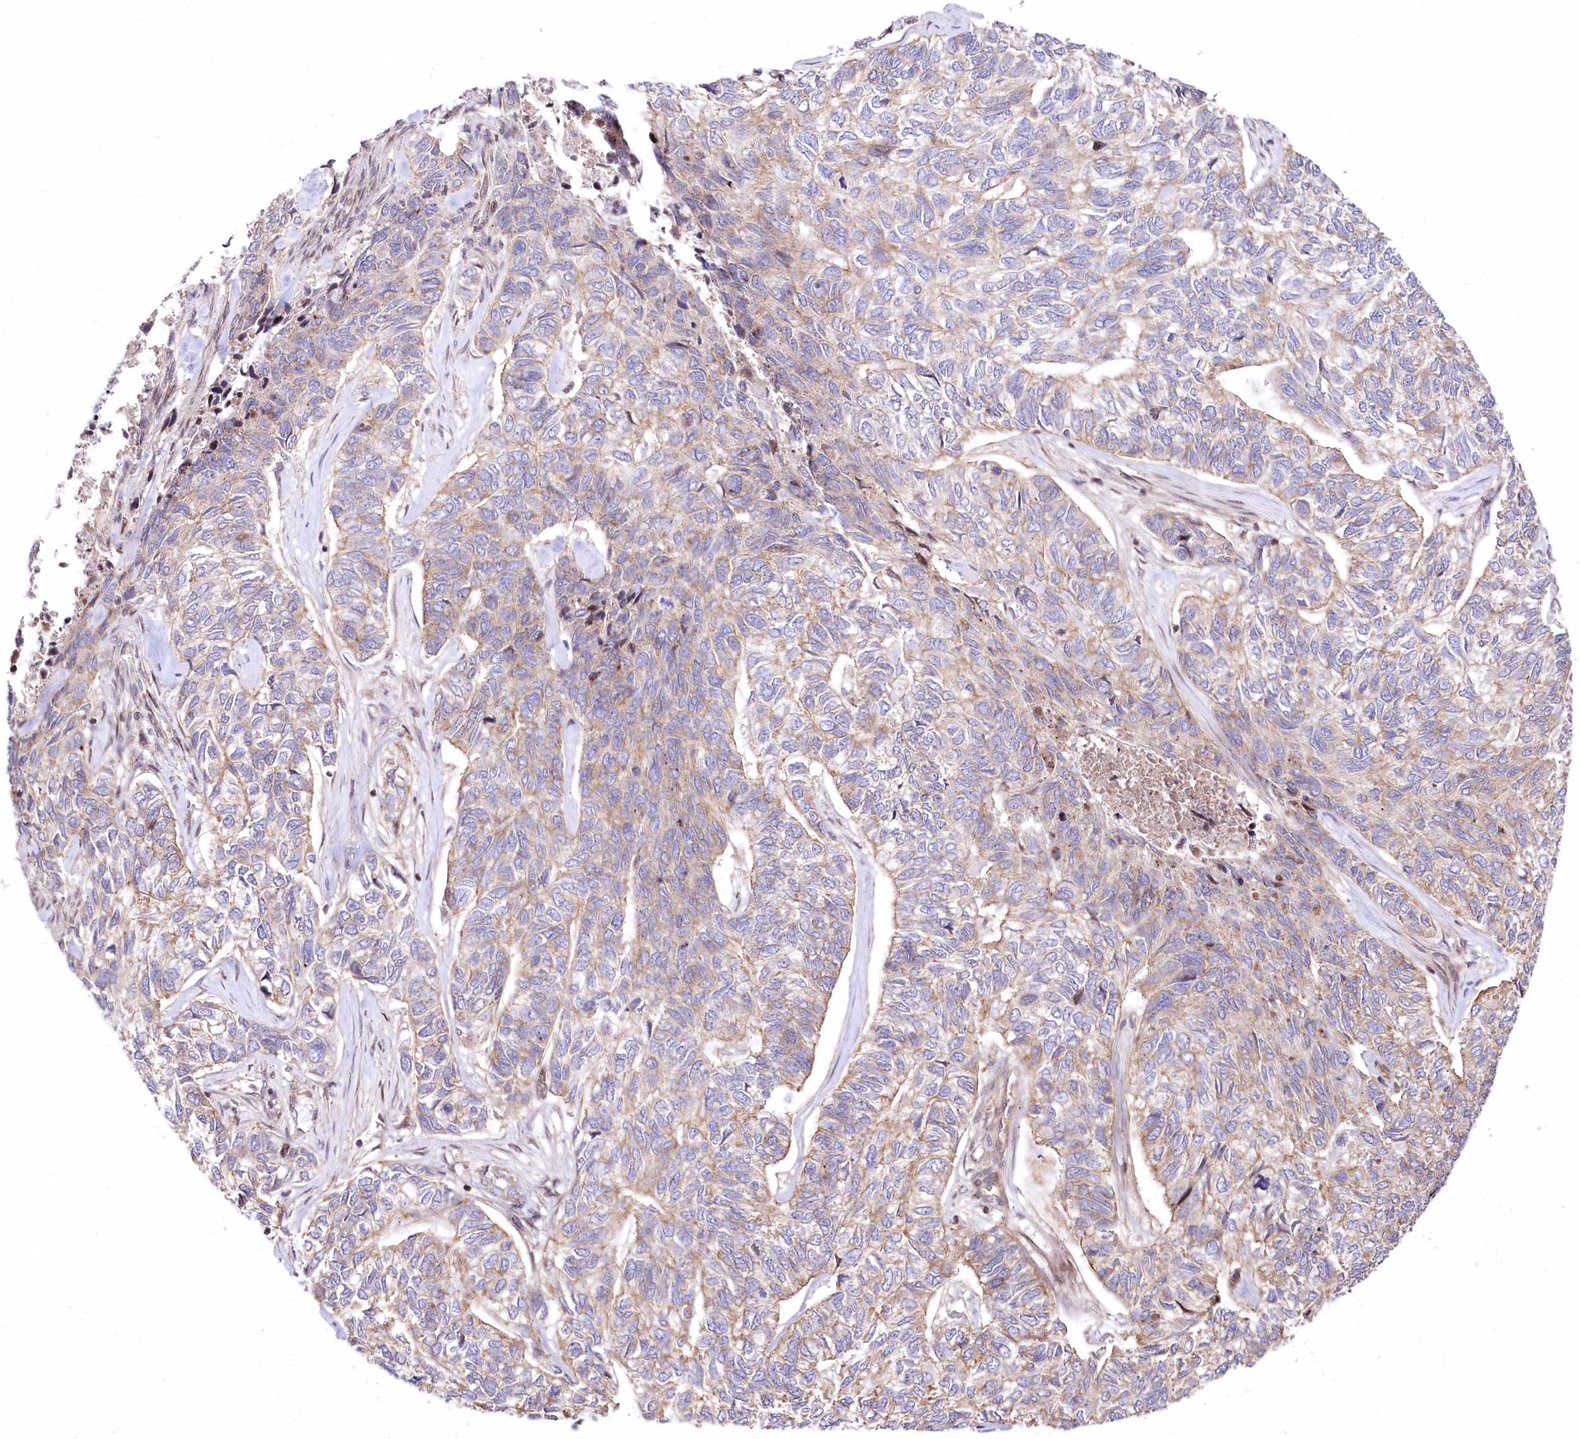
{"staining": {"intensity": "weak", "quantity": "<25%", "location": "cytoplasmic/membranous"}, "tissue": "skin cancer", "cell_type": "Tumor cells", "image_type": "cancer", "snomed": [{"axis": "morphology", "description": "Basal cell carcinoma"}, {"axis": "topography", "description": "Skin"}], "caption": "The micrograph shows no staining of tumor cells in basal cell carcinoma (skin). Nuclei are stained in blue.", "gene": "ZFYVE27", "patient": {"sex": "female", "age": 65}}